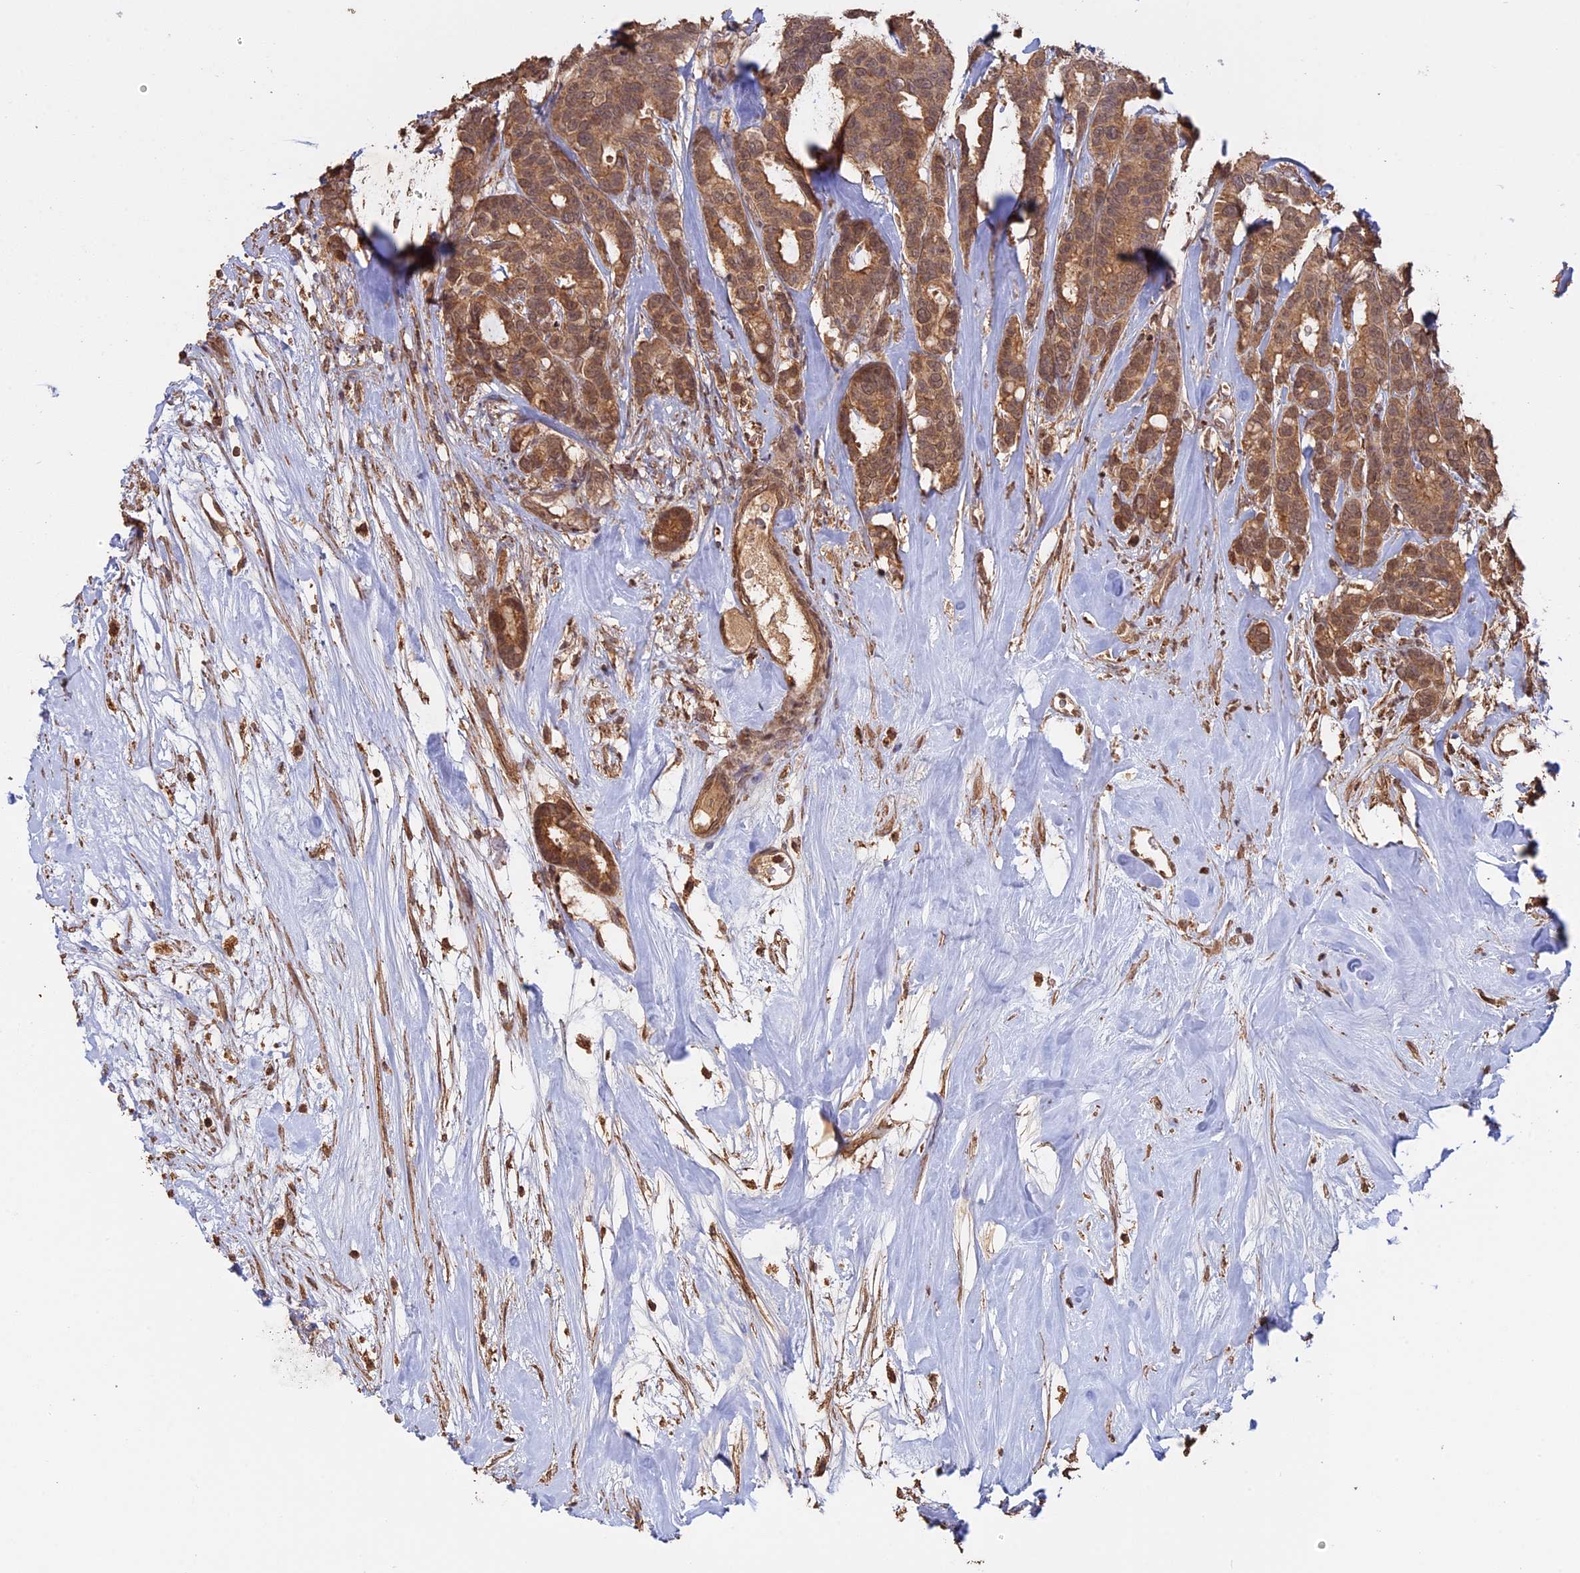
{"staining": {"intensity": "moderate", "quantity": ">75%", "location": "cytoplasmic/membranous,nuclear"}, "tissue": "breast cancer", "cell_type": "Tumor cells", "image_type": "cancer", "snomed": [{"axis": "morphology", "description": "Duct carcinoma"}, {"axis": "topography", "description": "Breast"}], "caption": "DAB (3,3'-diaminobenzidine) immunohistochemical staining of human invasive ductal carcinoma (breast) shows moderate cytoplasmic/membranous and nuclear protein positivity in approximately >75% of tumor cells. (DAB (3,3'-diaminobenzidine) = brown stain, brightfield microscopy at high magnification).", "gene": "FAM210B", "patient": {"sex": "female", "age": 87}}